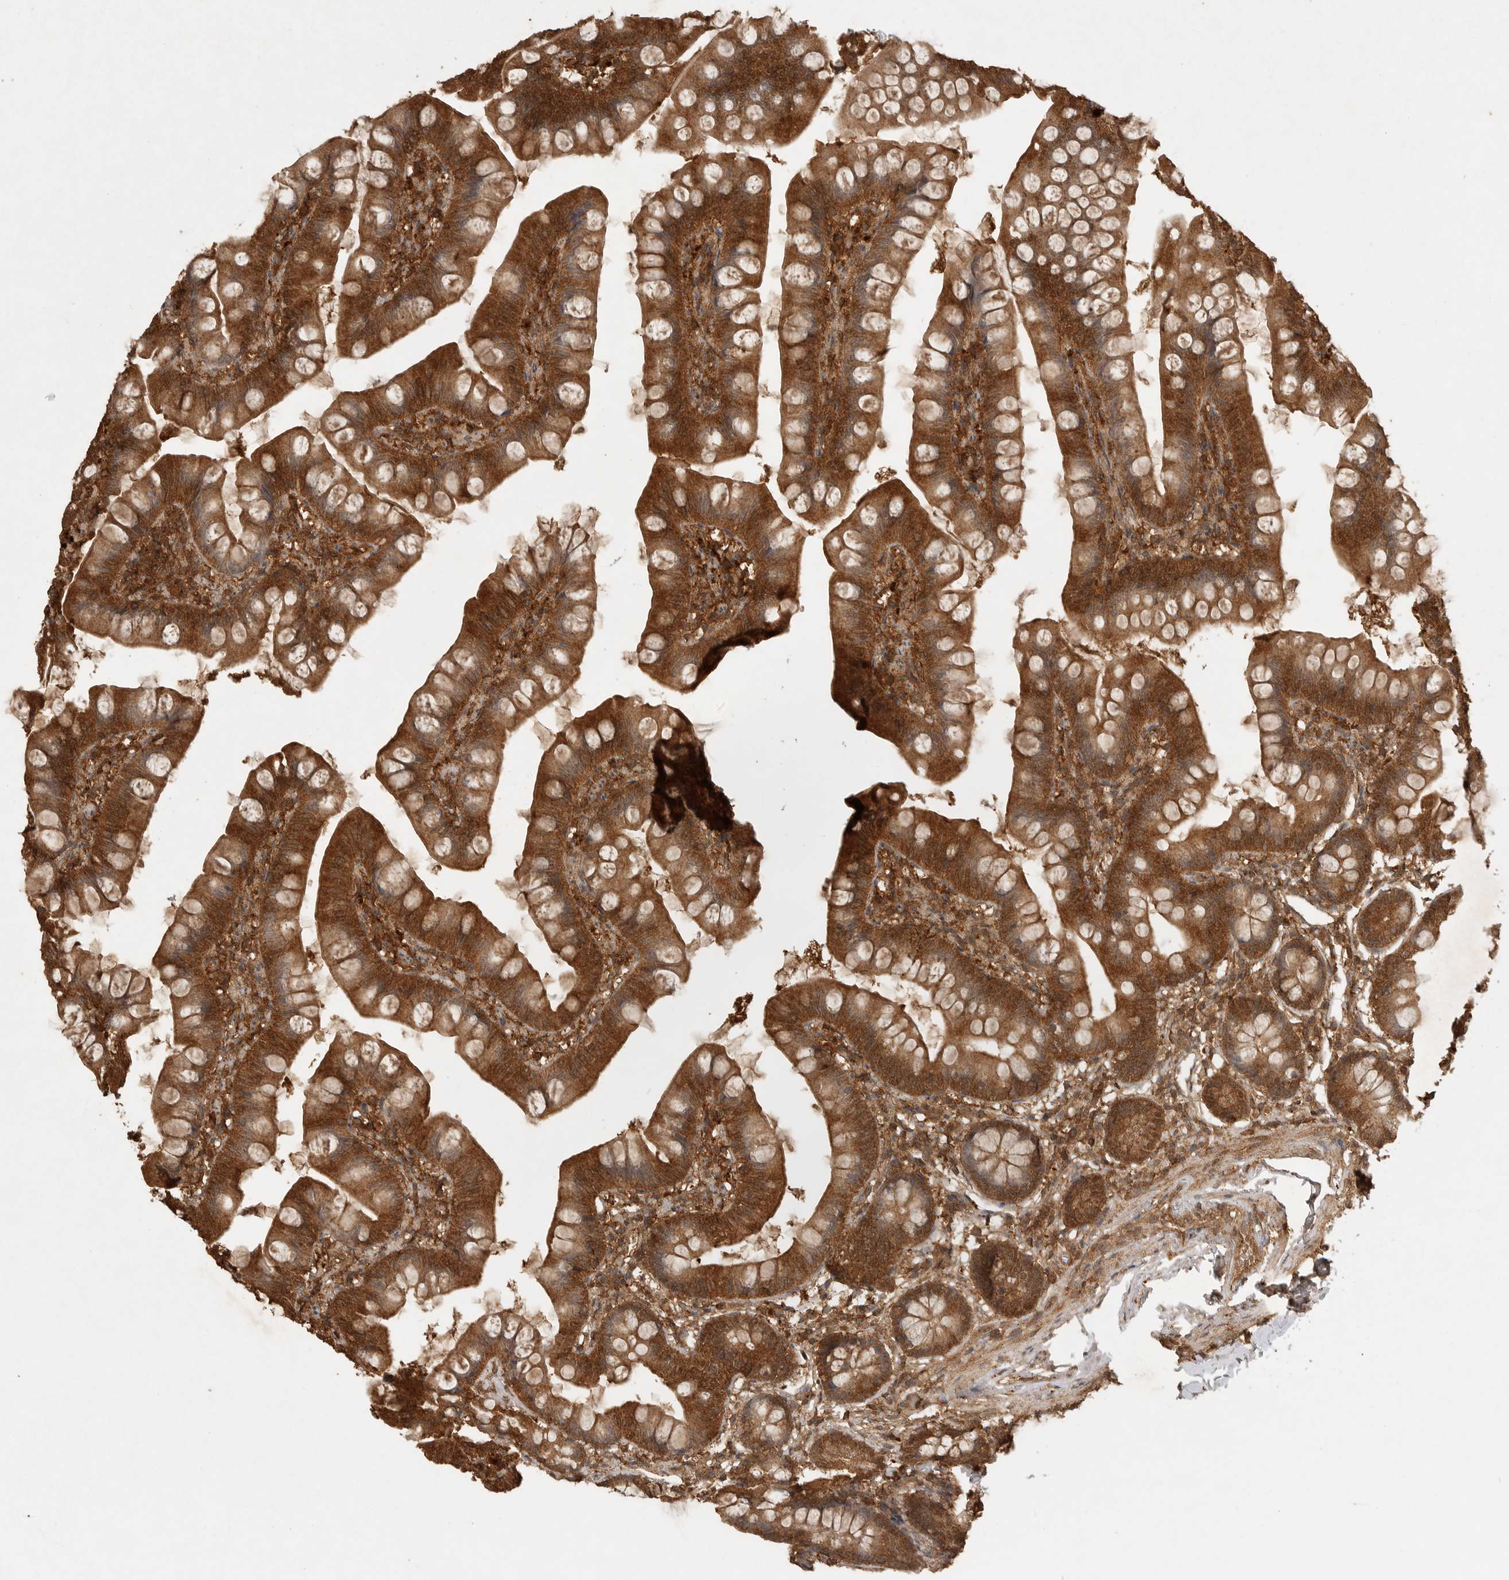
{"staining": {"intensity": "strong", "quantity": "25%-75%", "location": "cytoplasmic/membranous"}, "tissue": "small intestine", "cell_type": "Glandular cells", "image_type": "normal", "snomed": [{"axis": "morphology", "description": "Normal tissue, NOS"}, {"axis": "topography", "description": "Small intestine"}], "caption": "A high-resolution image shows immunohistochemistry (IHC) staining of normal small intestine, which reveals strong cytoplasmic/membranous expression in about 25%-75% of glandular cells.", "gene": "ICOSLG", "patient": {"sex": "male", "age": 7}}